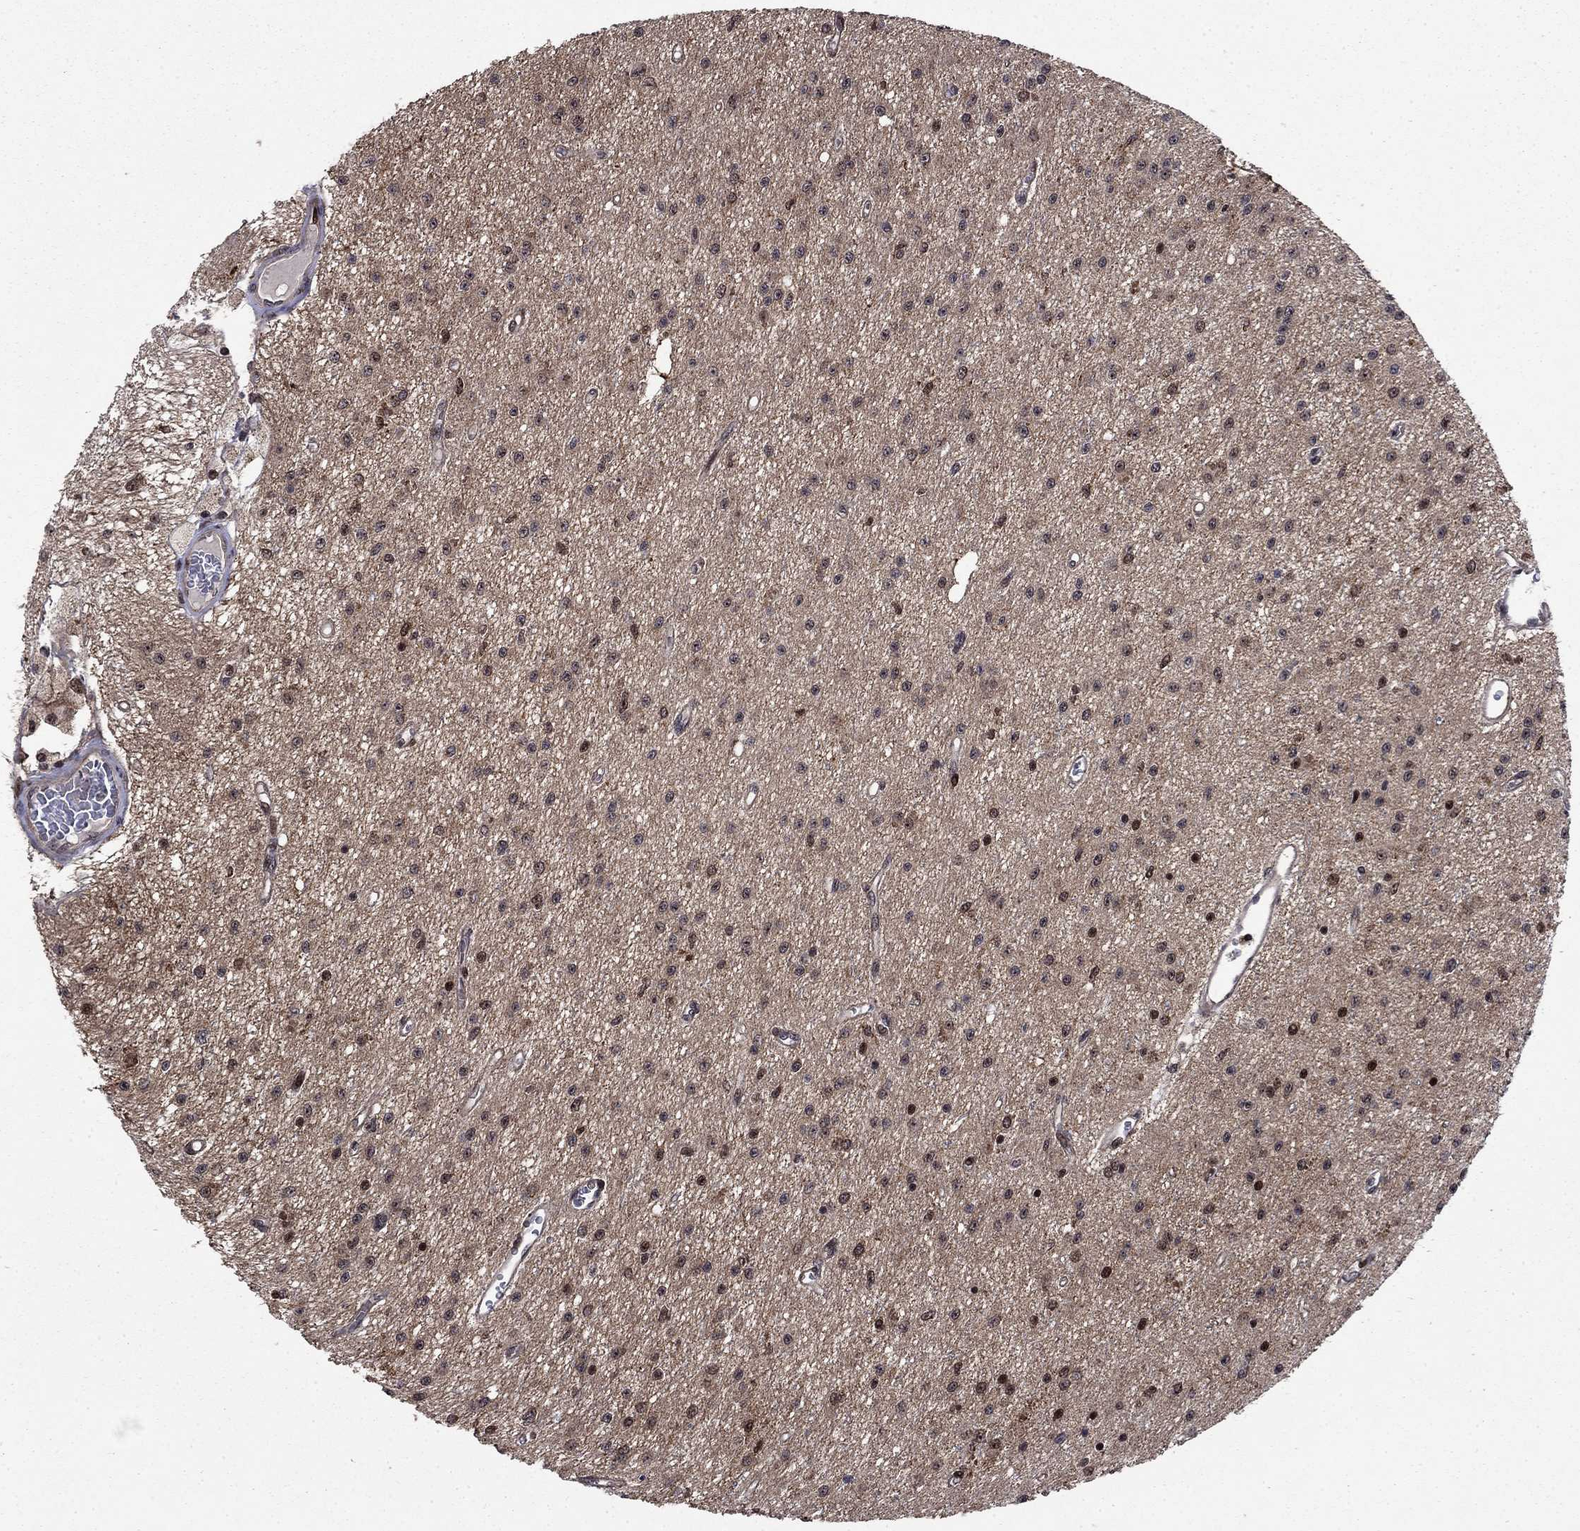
{"staining": {"intensity": "strong", "quantity": "<25%", "location": "cytoplasmic/membranous"}, "tissue": "glioma", "cell_type": "Tumor cells", "image_type": "cancer", "snomed": [{"axis": "morphology", "description": "Glioma, malignant, Low grade"}, {"axis": "topography", "description": "Brain"}], "caption": "Malignant glioma (low-grade) stained with IHC displays strong cytoplasmic/membranous positivity in about <25% of tumor cells.", "gene": "AGTPBP1", "patient": {"sex": "female", "age": 45}}